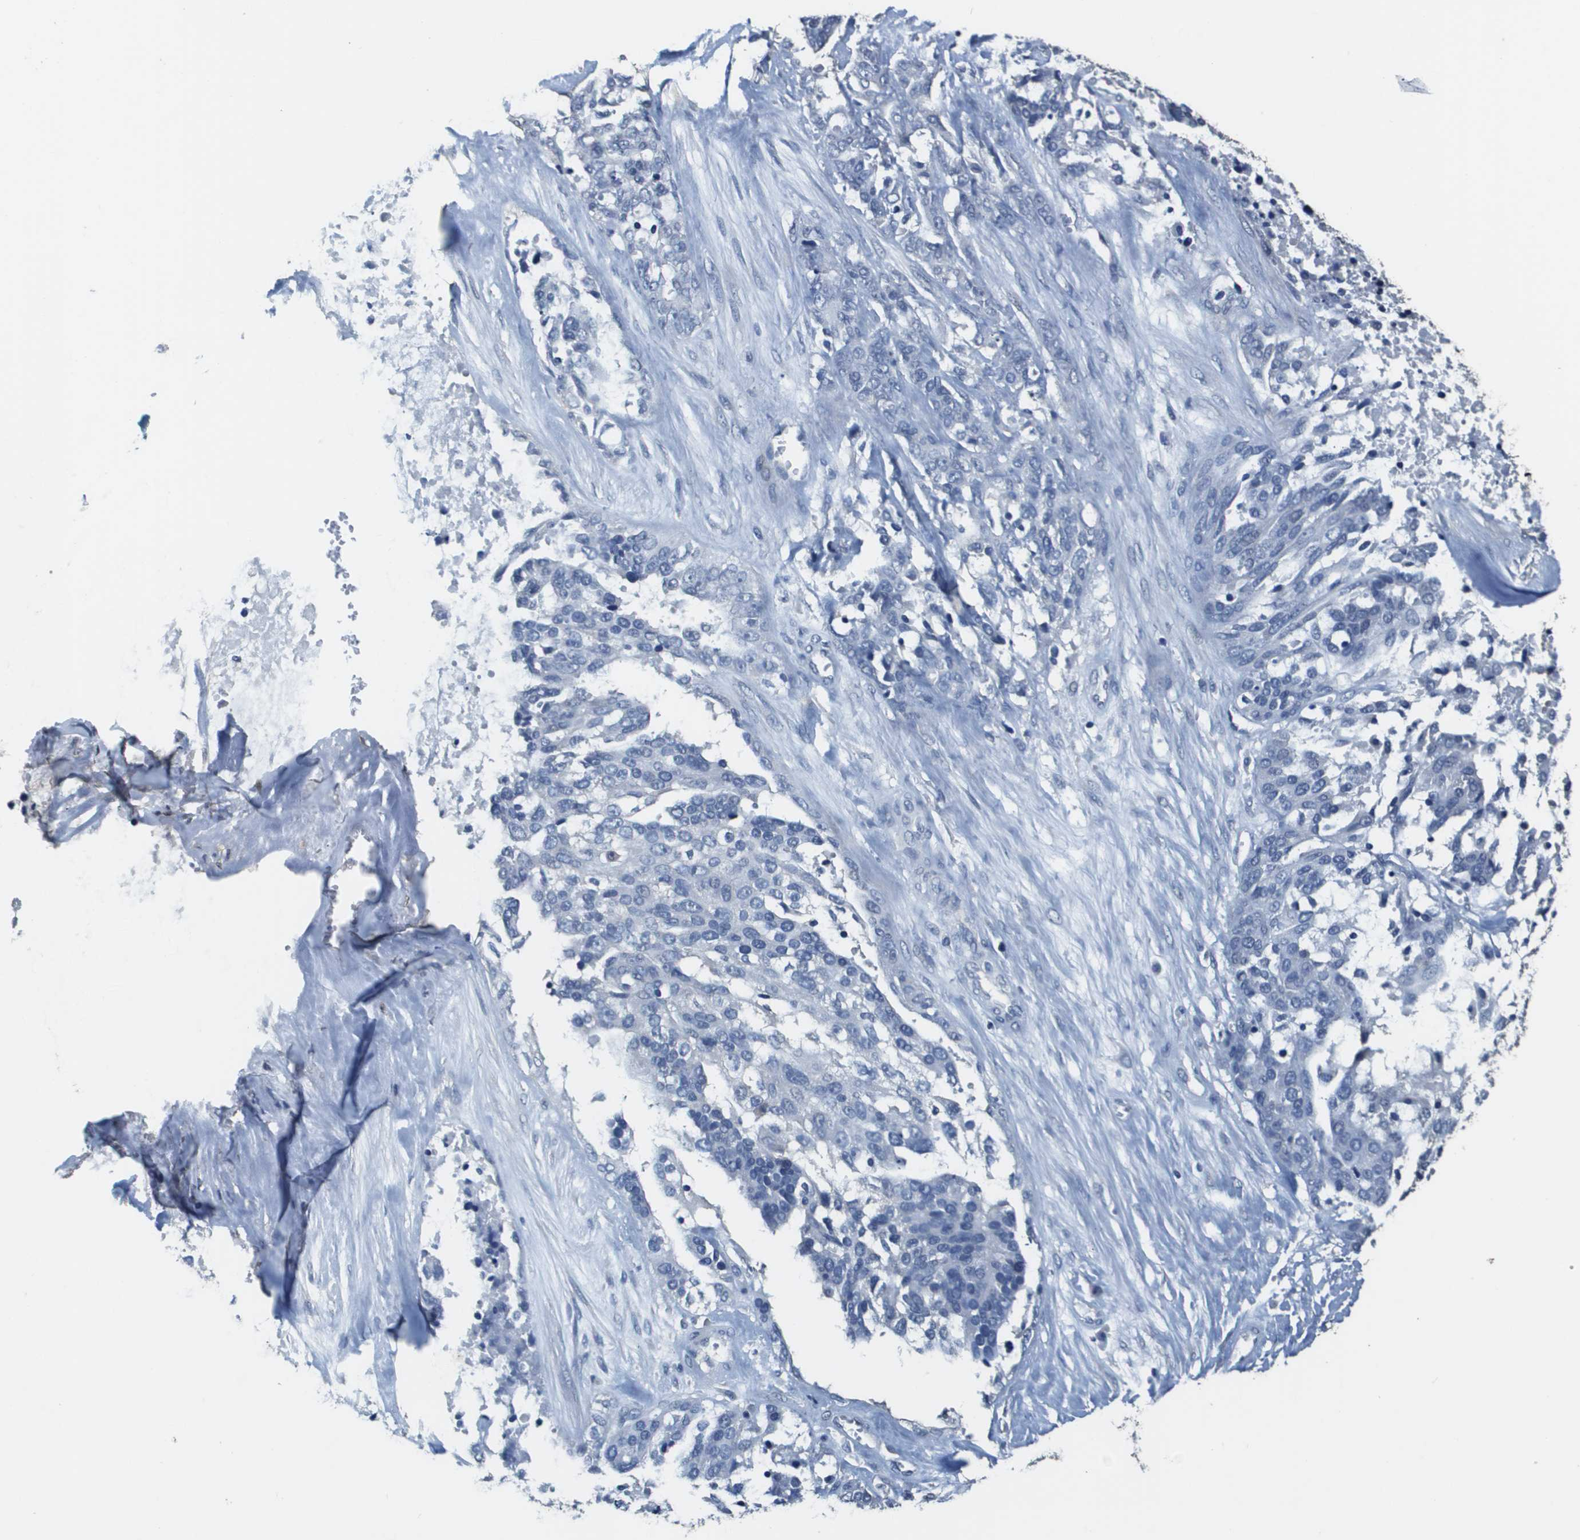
{"staining": {"intensity": "negative", "quantity": "none", "location": "none"}, "tissue": "ovarian cancer", "cell_type": "Tumor cells", "image_type": "cancer", "snomed": [{"axis": "morphology", "description": "Cystadenocarcinoma, serous, NOS"}, {"axis": "topography", "description": "Ovary"}], "caption": "DAB (3,3'-diaminobenzidine) immunohistochemical staining of human serous cystadenocarcinoma (ovarian) shows no significant staining in tumor cells. (DAB (3,3'-diaminobenzidine) immunohistochemistry with hematoxylin counter stain).", "gene": "MT3", "patient": {"sex": "female", "age": 44}}